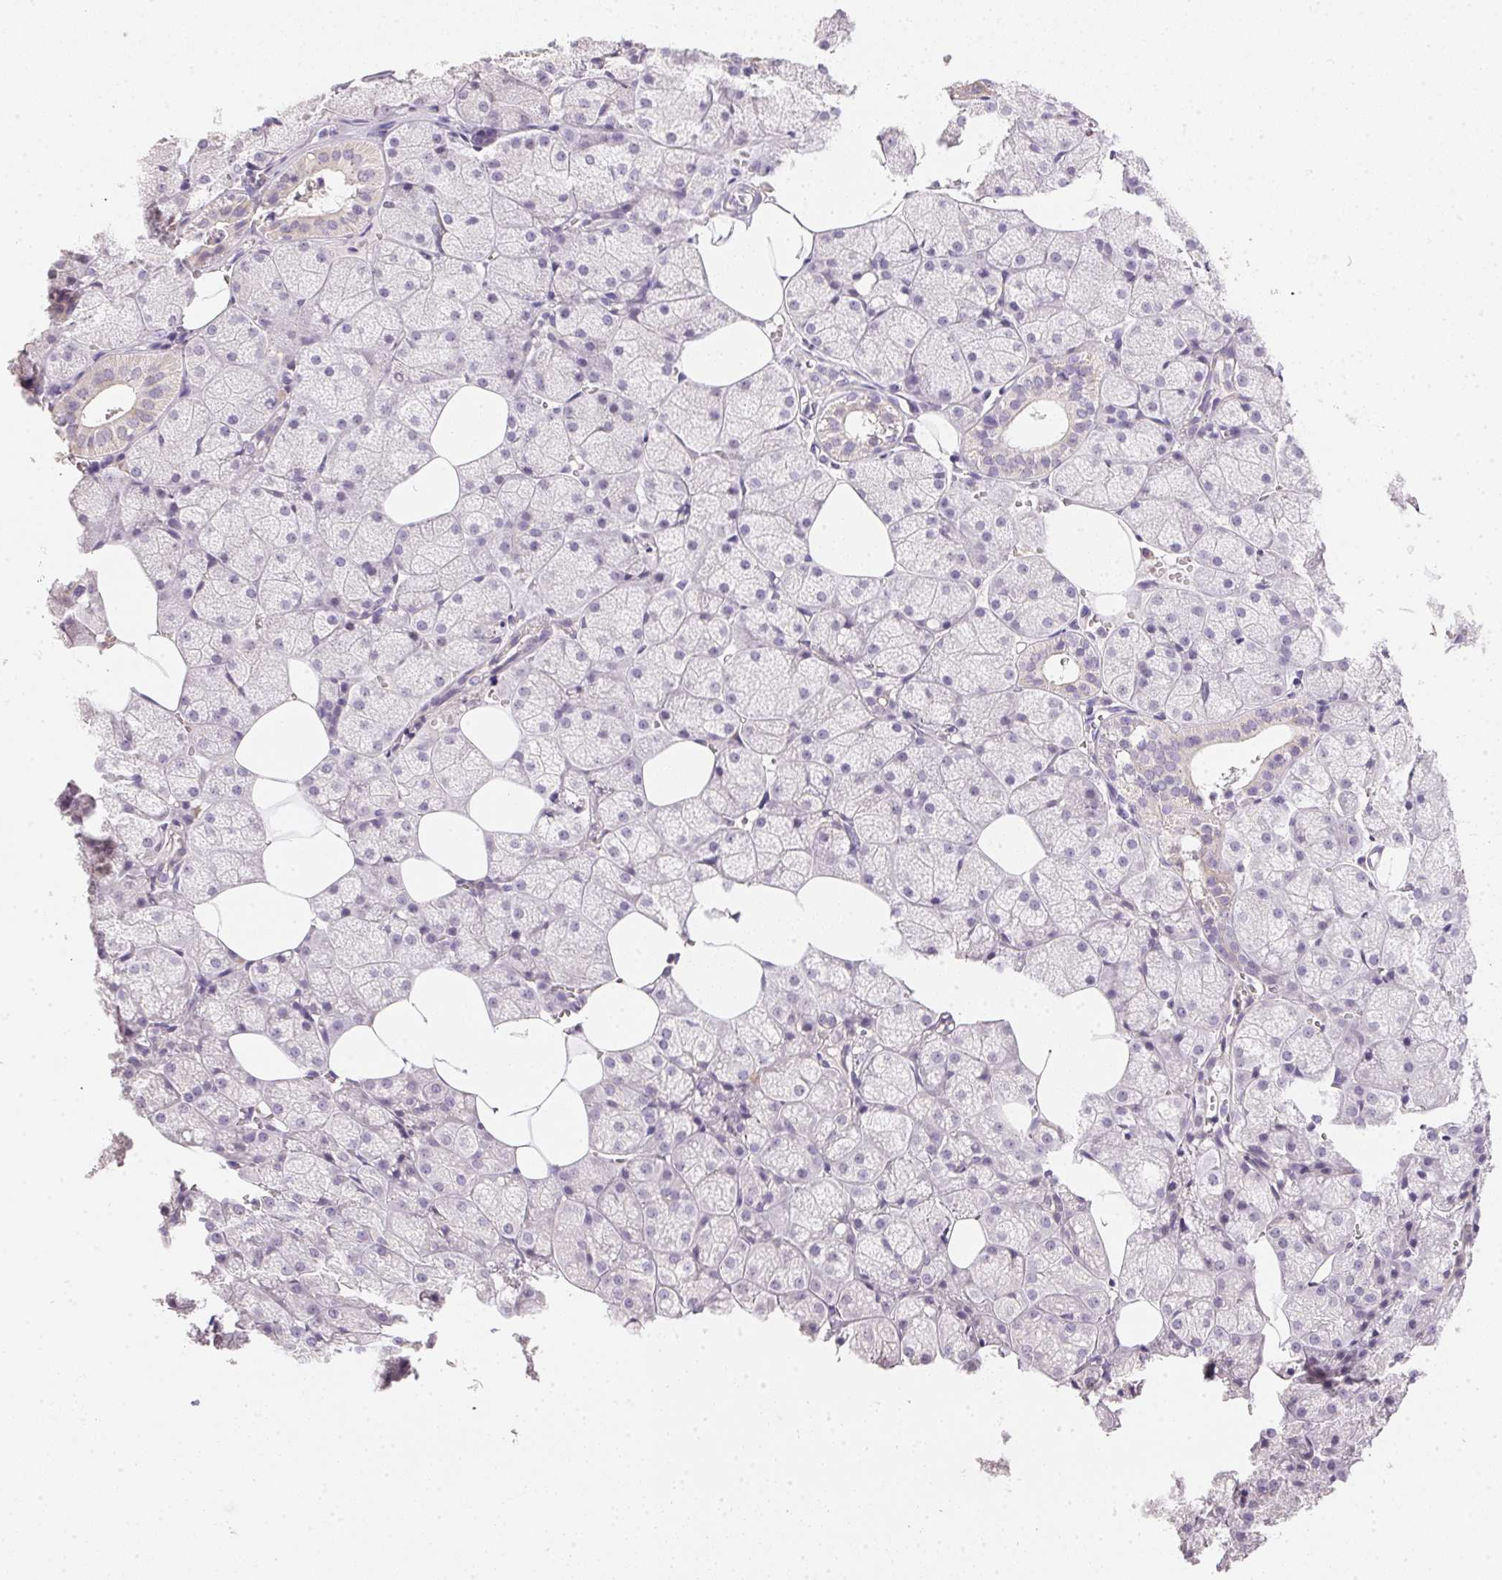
{"staining": {"intensity": "weak", "quantity": "<25%", "location": "cytoplasmic/membranous"}, "tissue": "salivary gland", "cell_type": "Glandular cells", "image_type": "normal", "snomed": [{"axis": "morphology", "description": "Normal tissue, NOS"}, {"axis": "topography", "description": "Salivary gland"}, {"axis": "topography", "description": "Peripheral nerve tissue"}], "caption": "Immunohistochemistry of benign human salivary gland reveals no positivity in glandular cells.", "gene": "DHCR24", "patient": {"sex": "male", "age": 38}}